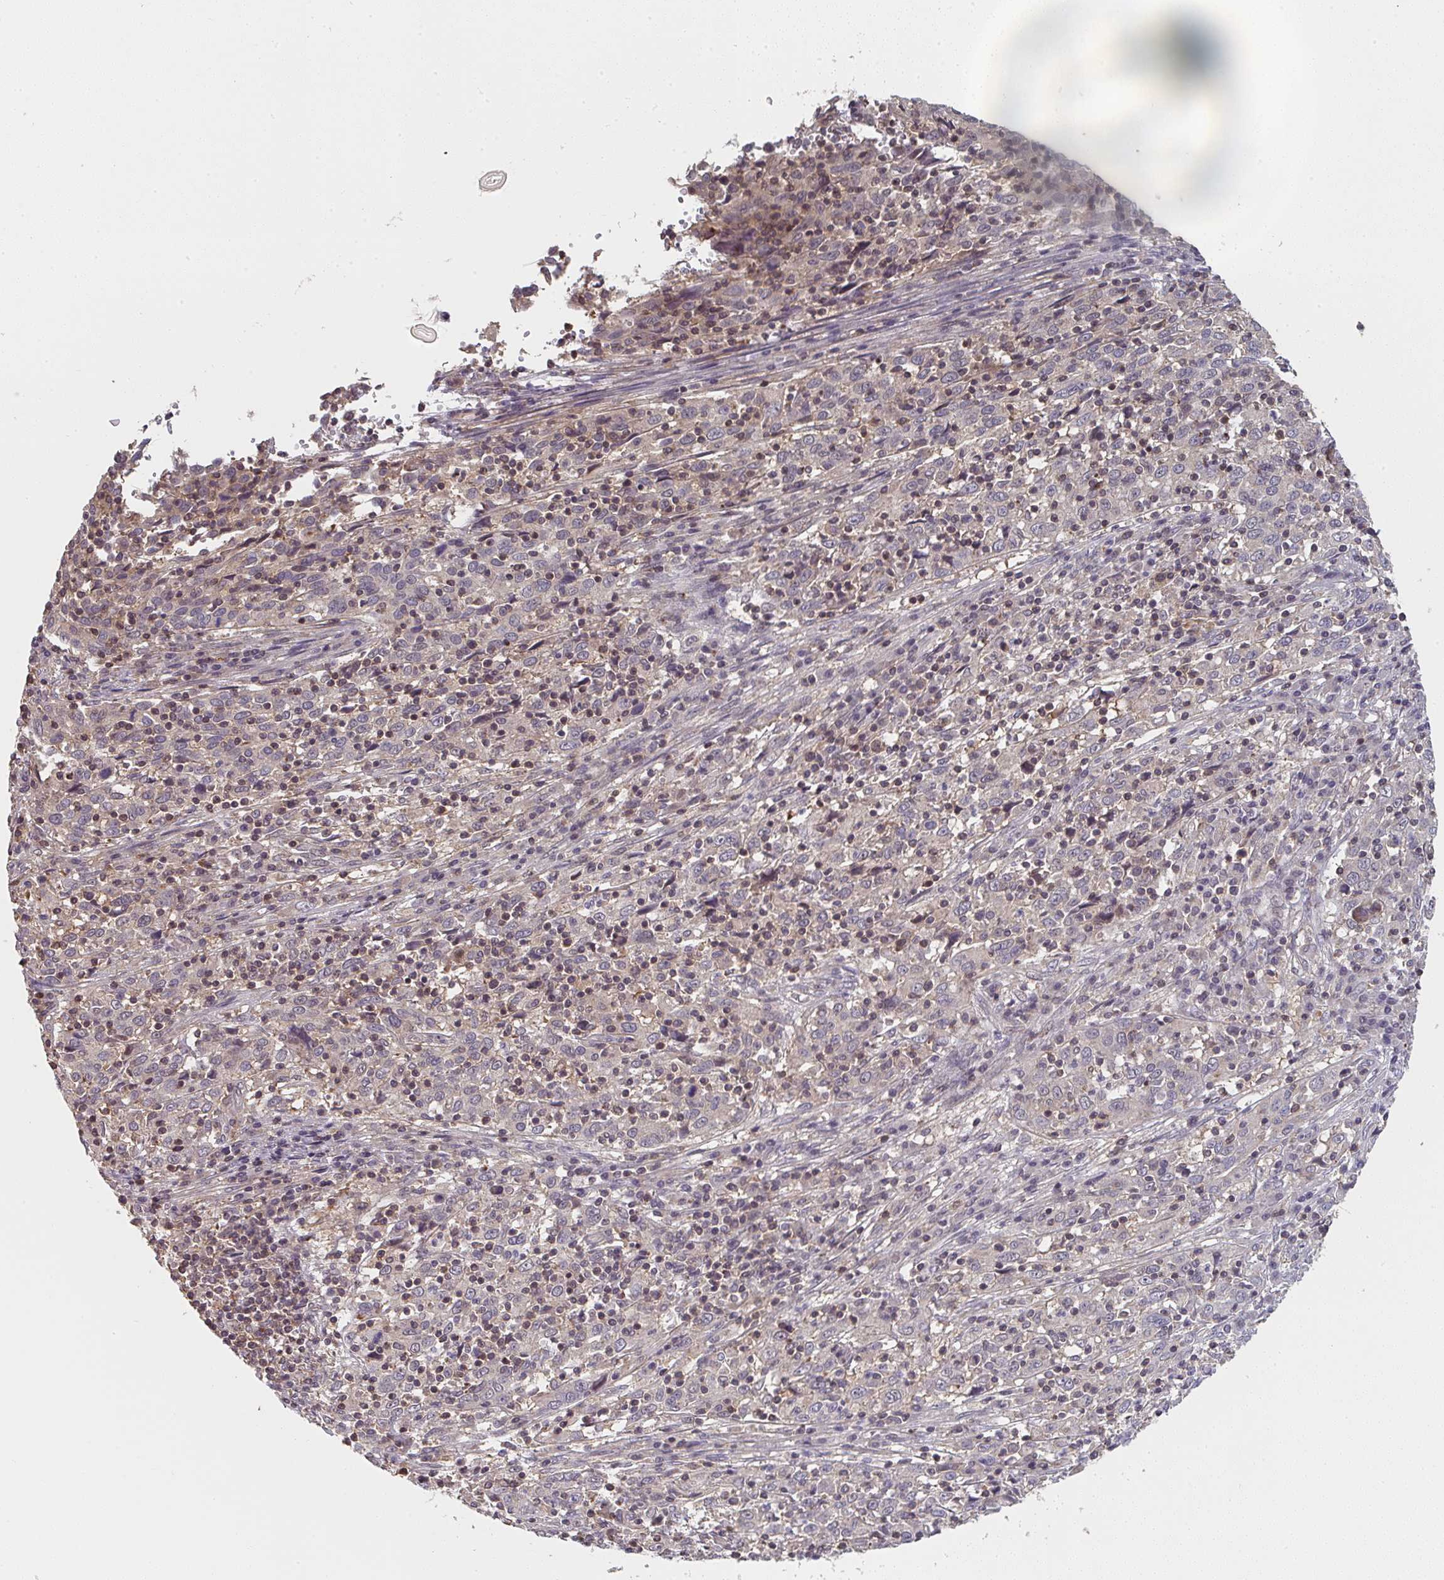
{"staining": {"intensity": "negative", "quantity": "none", "location": "none"}, "tissue": "cervical cancer", "cell_type": "Tumor cells", "image_type": "cancer", "snomed": [{"axis": "morphology", "description": "Squamous cell carcinoma, NOS"}, {"axis": "topography", "description": "Cervix"}], "caption": "IHC histopathology image of neoplastic tissue: human cervical cancer stained with DAB exhibits no significant protein positivity in tumor cells.", "gene": "RANGRF", "patient": {"sex": "female", "age": 46}}